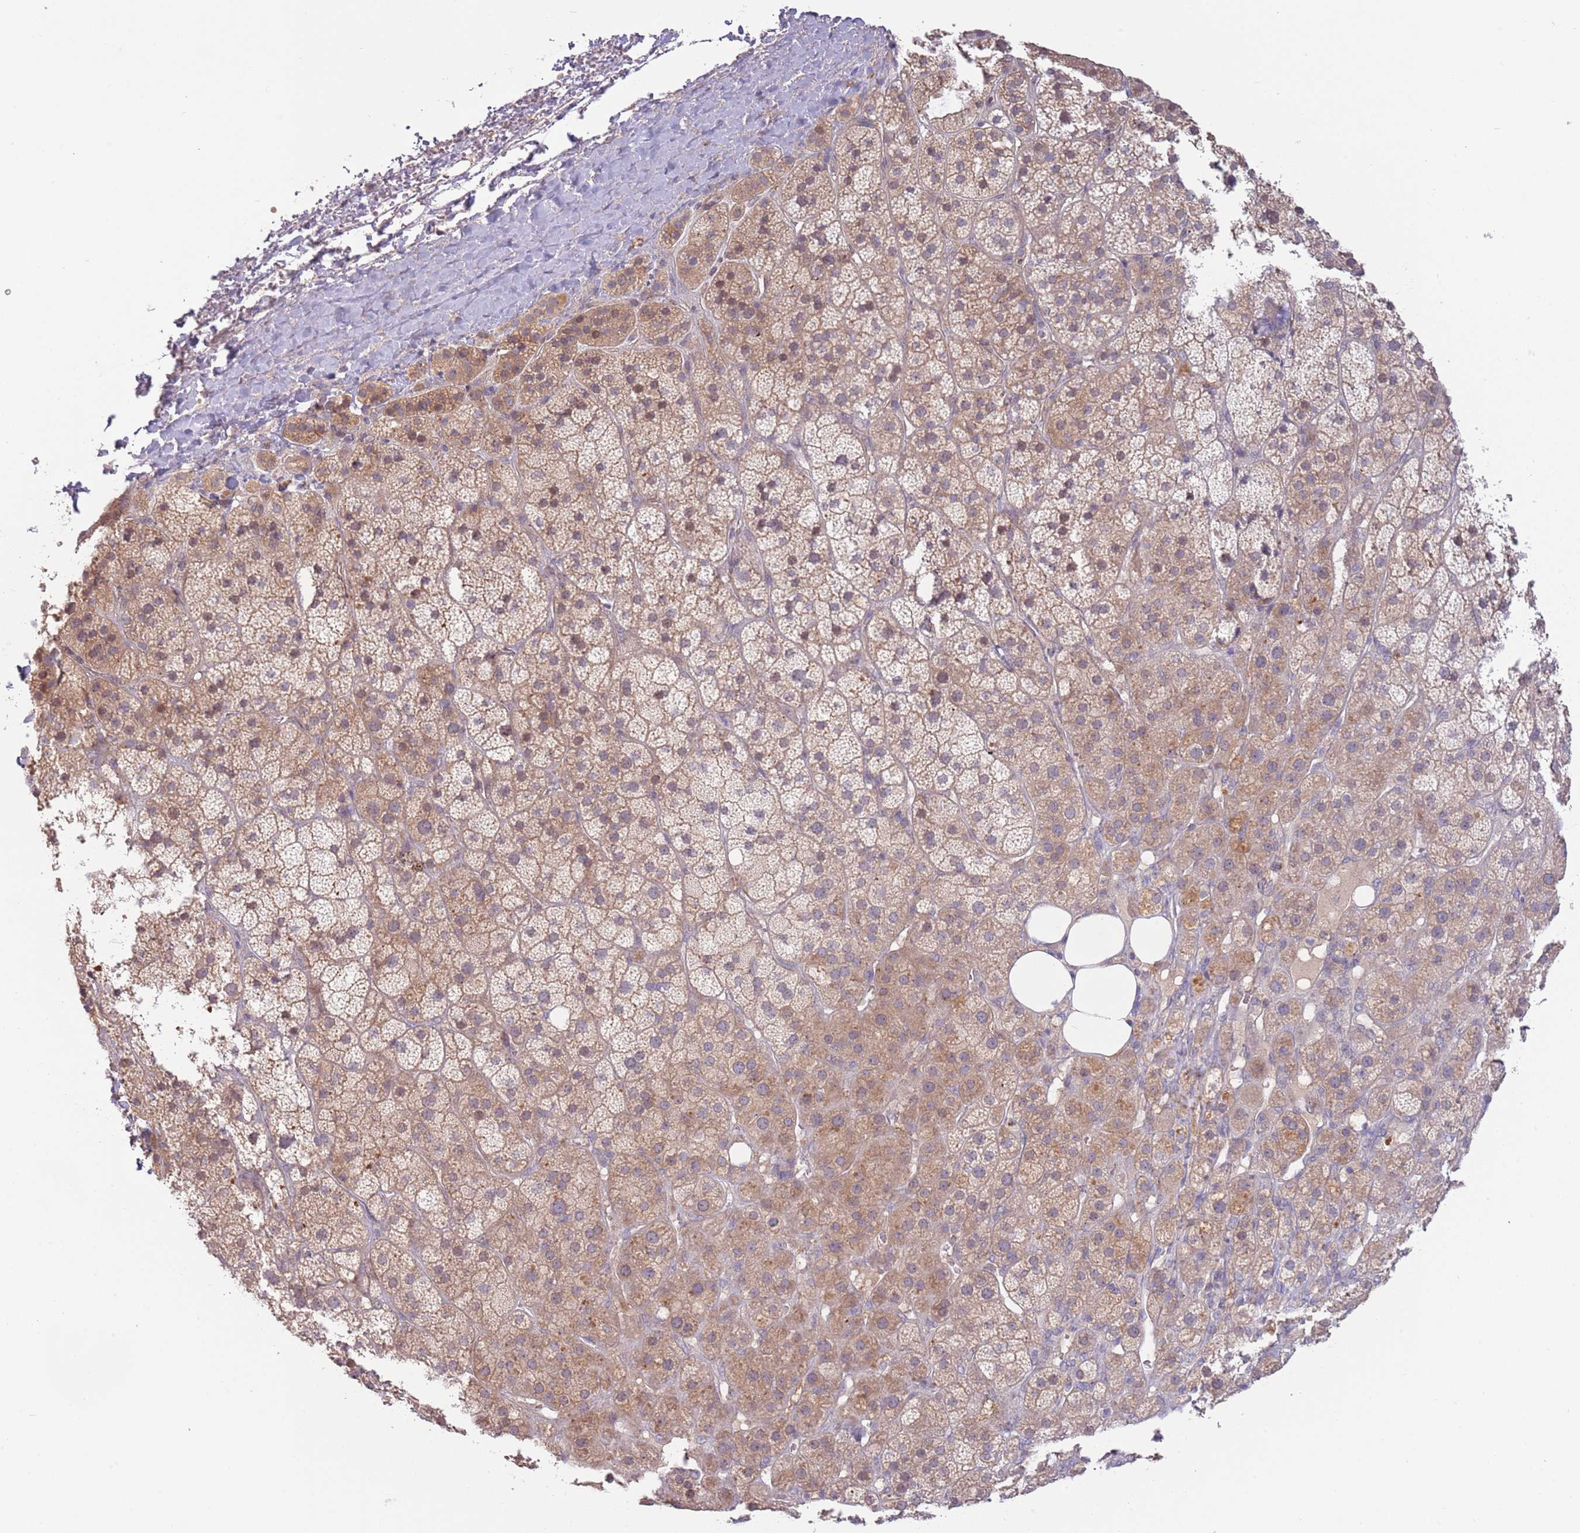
{"staining": {"intensity": "moderate", "quantity": "25%-75%", "location": "cytoplasmic/membranous"}, "tissue": "adrenal gland", "cell_type": "Glandular cells", "image_type": "normal", "snomed": [{"axis": "morphology", "description": "Normal tissue, NOS"}, {"axis": "topography", "description": "Adrenal gland"}], "caption": "Protein staining of normal adrenal gland demonstrates moderate cytoplasmic/membranous staining in approximately 25%-75% of glandular cells.", "gene": "SAV1", "patient": {"sex": "female", "age": 70}}